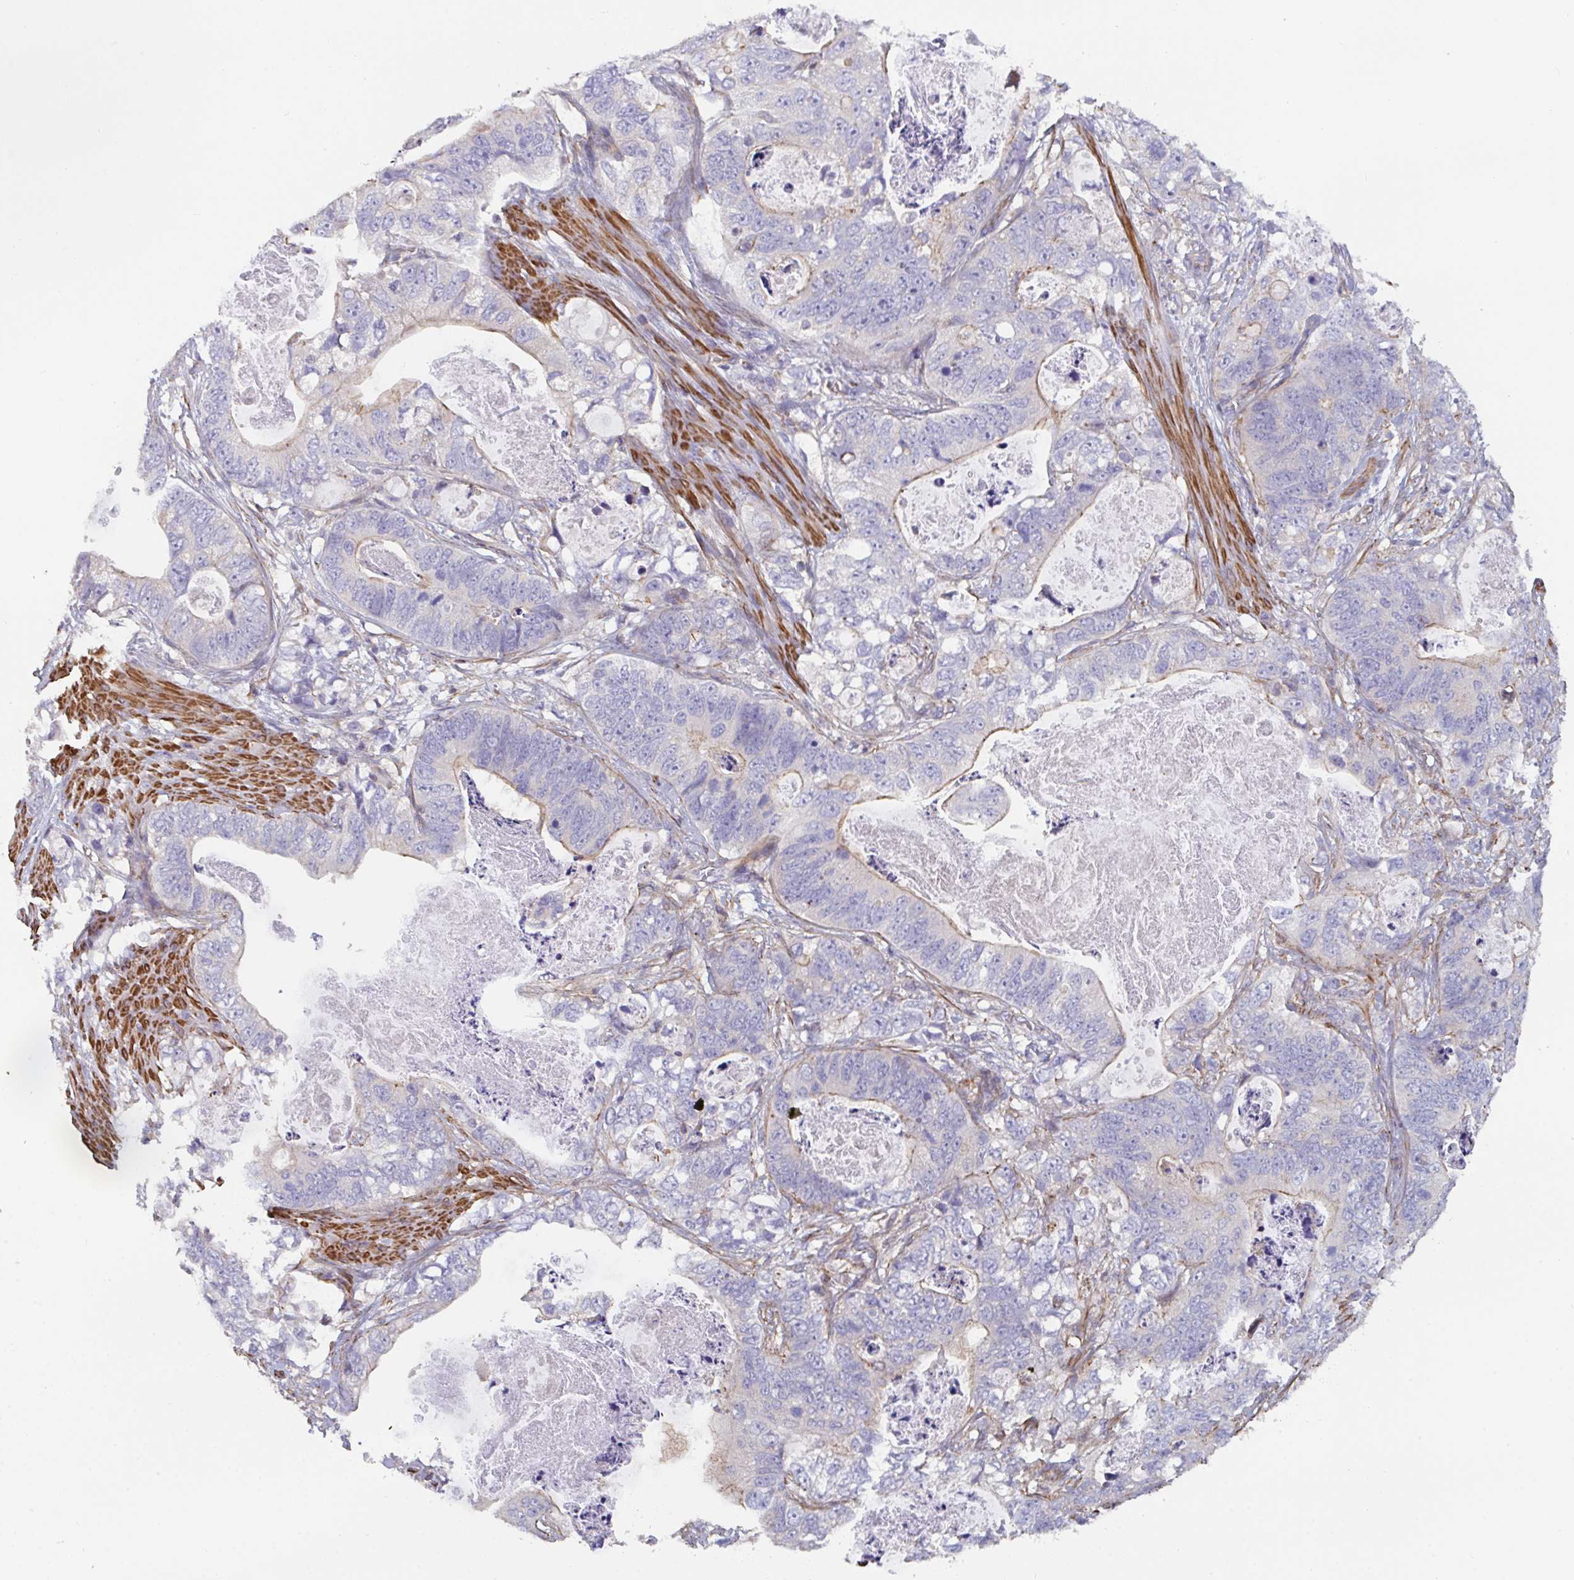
{"staining": {"intensity": "moderate", "quantity": "<25%", "location": "cytoplasmic/membranous"}, "tissue": "stomach cancer", "cell_type": "Tumor cells", "image_type": "cancer", "snomed": [{"axis": "morphology", "description": "Normal tissue, NOS"}, {"axis": "morphology", "description": "Adenocarcinoma, NOS"}, {"axis": "topography", "description": "Stomach"}], "caption": "Protein staining exhibits moderate cytoplasmic/membranous positivity in about <25% of tumor cells in stomach cancer.", "gene": "FZD2", "patient": {"sex": "female", "age": 89}}